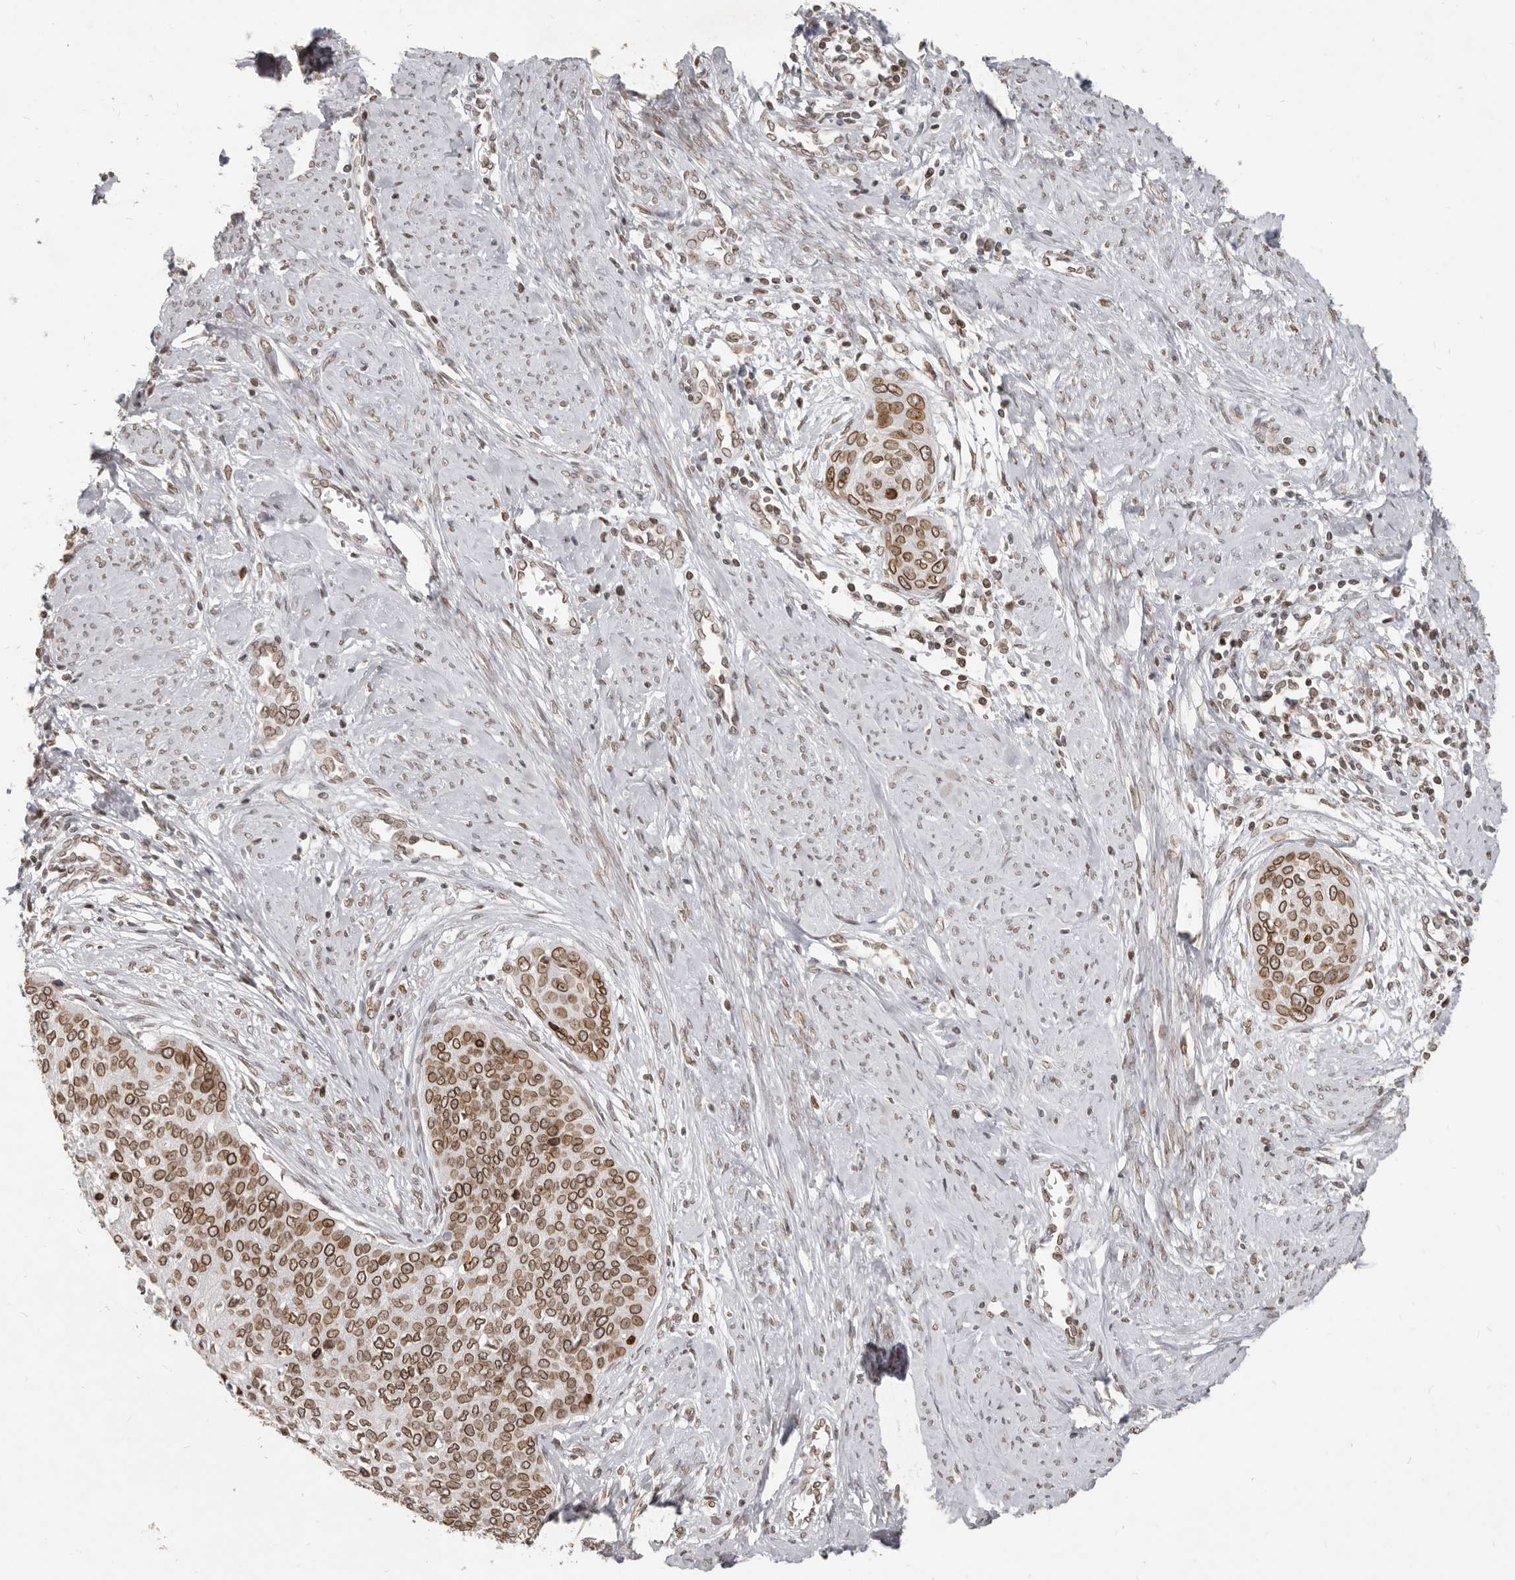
{"staining": {"intensity": "moderate", "quantity": ">75%", "location": "cytoplasmic/membranous,nuclear"}, "tissue": "cervical cancer", "cell_type": "Tumor cells", "image_type": "cancer", "snomed": [{"axis": "morphology", "description": "Squamous cell carcinoma, NOS"}, {"axis": "topography", "description": "Cervix"}], "caption": "A high-resolution micrograph shows immunohistochemistry staining of cervical cancer, which shows moderate cytoplasmic/membranous and nuclear expression in approximately >75% of tumor cells. The protein is stained brown, and the nuclei are stained in blue (DAB IHC with brightfield microscopy, high magnification).", "gene": "NUP153", "patient": {"sex": "female", "age": 37}}